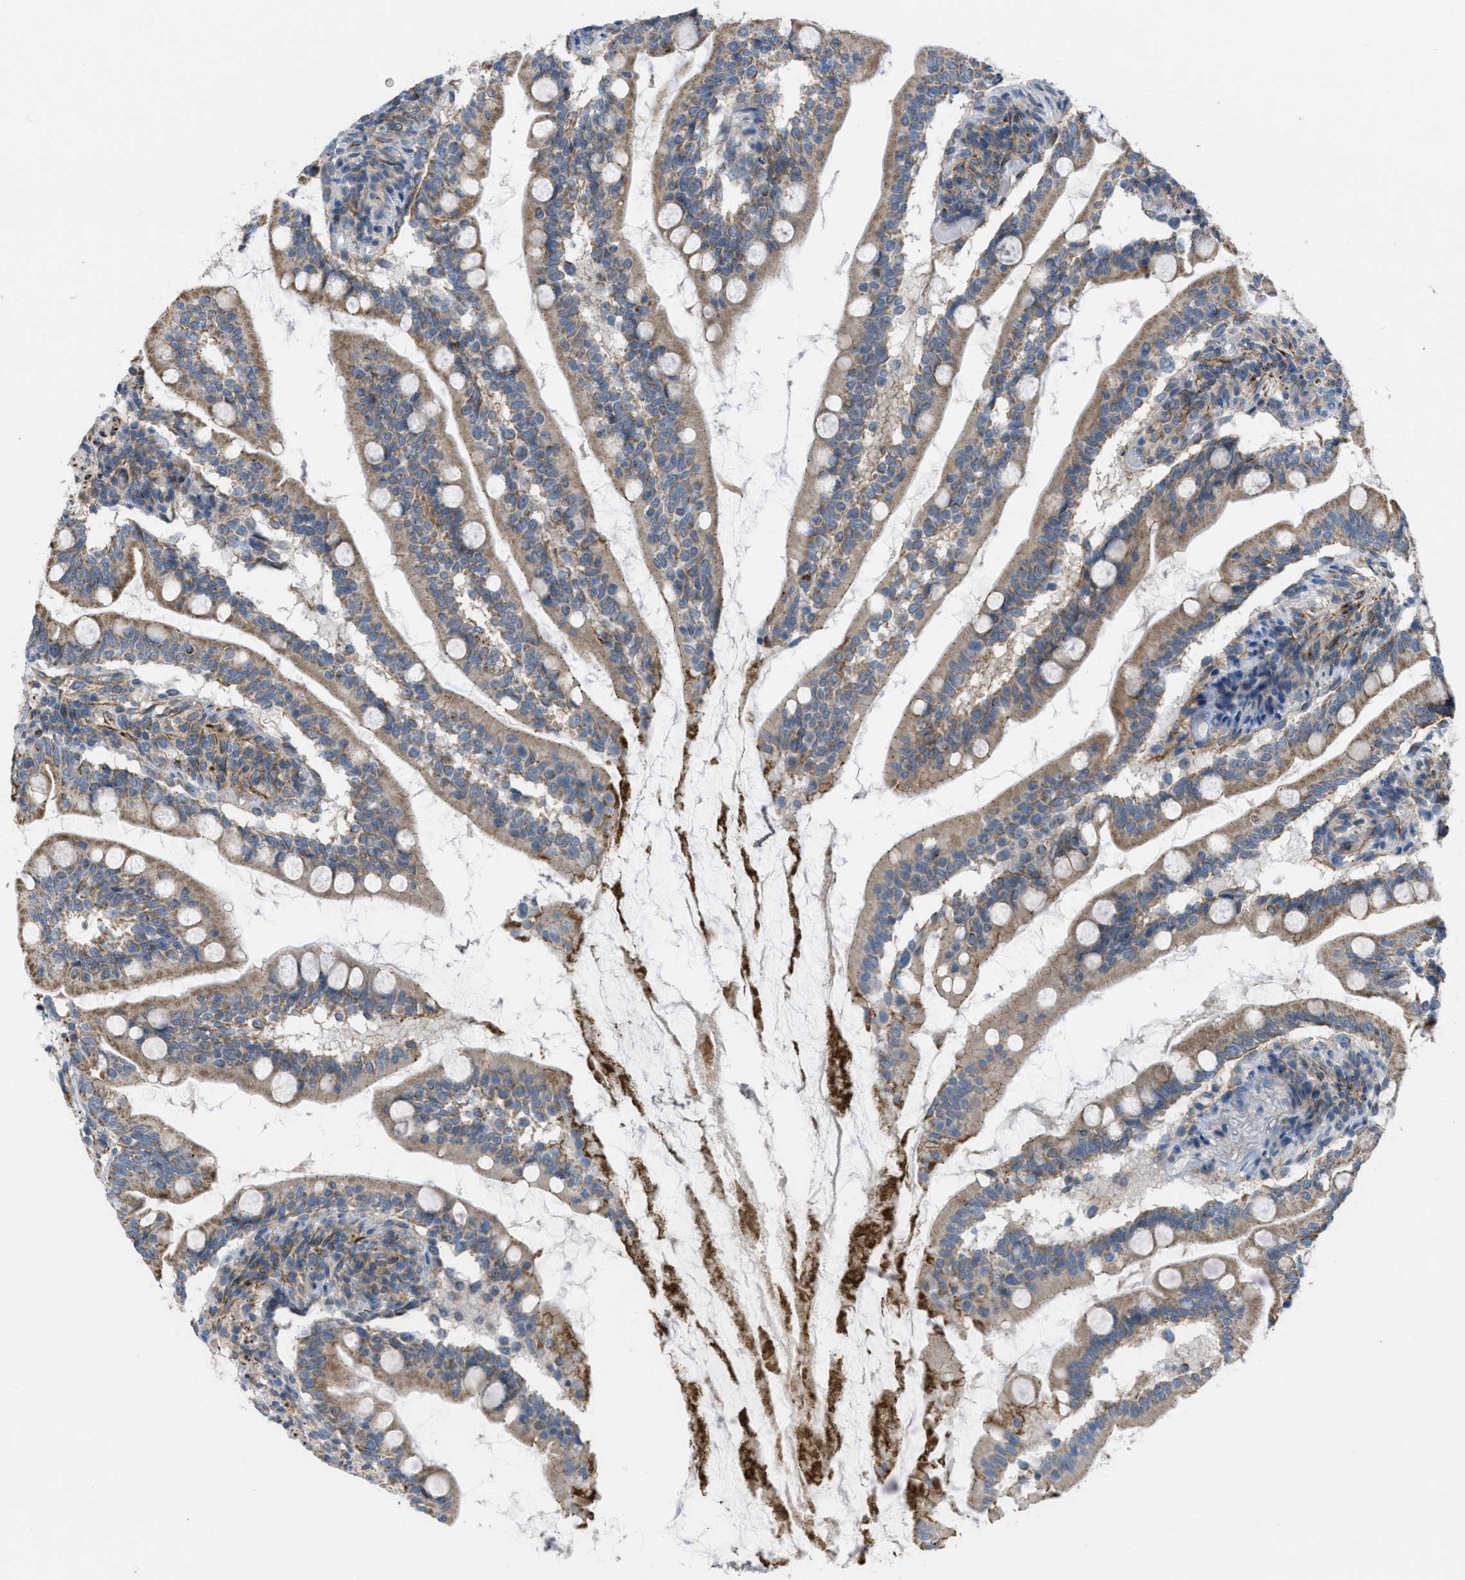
{"staining": {"intensity": "strong", "quantity": ">75%", "location": "cytoplasmic/membranous"}, "tissue": "small intestine", "cell_type": "Glandular cells", "image_type": "normal", "snomed": [{"axis": "morphology", "description": "Normal tissue, NOS"}, {"axis": "topography", "description": "Small intestine"}], "caption": "Immunohistochemistry image of benign small intestine: human small intestine stained using immunohistochemistry reveals high levels of strong protein expression localized specifically in the cytoplasmic/membranous of glandular cells, appearing as a cytoplasmic/membranous brown color.", "gene": "BTN3A1", "patient": {"sex": "female", "age": 56}}